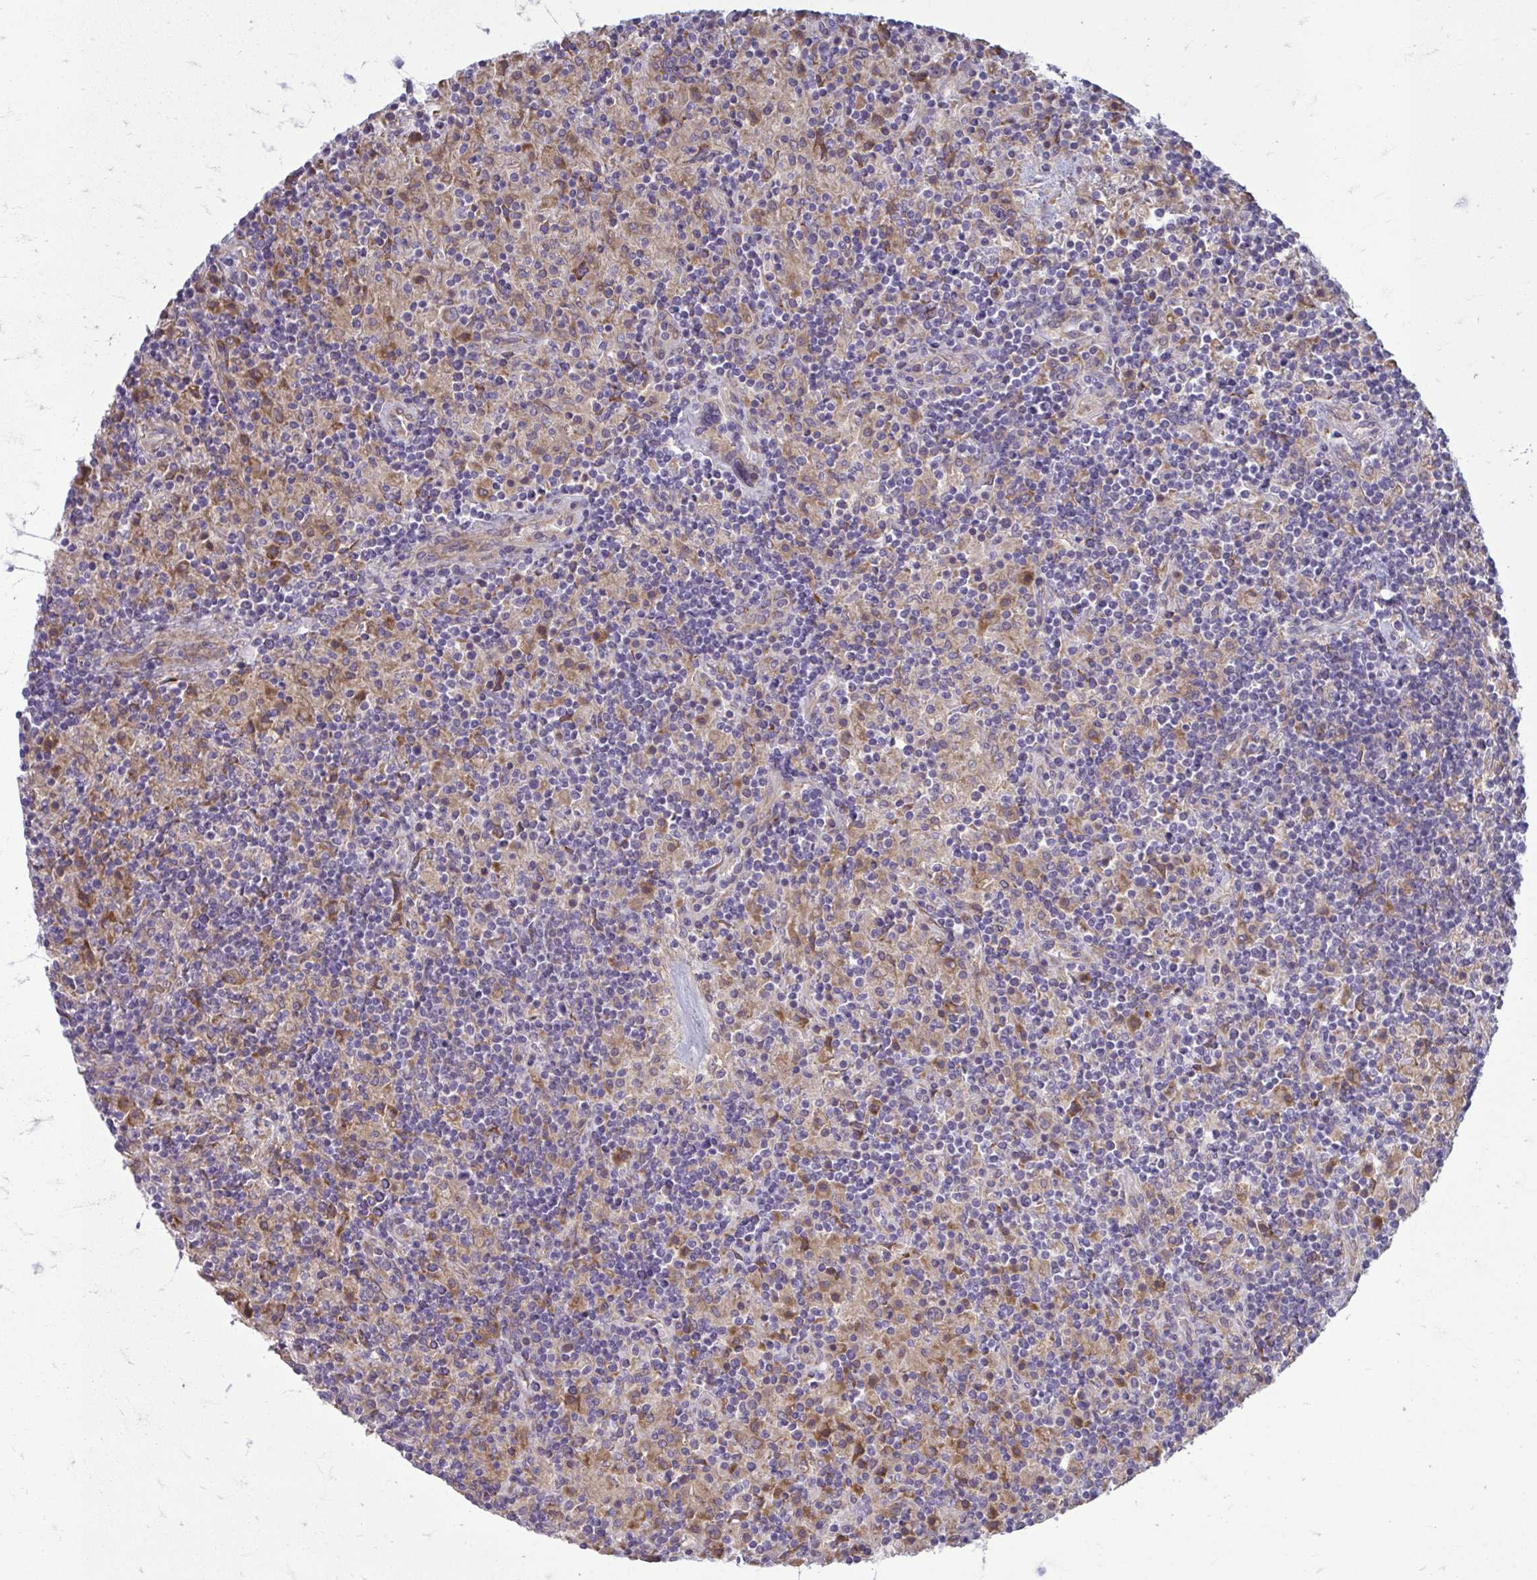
{"staining": {"intensity": "weak", "quantity": "<25%", "location": "cytoplasmic/membranous"}, "tissue": "lymphoma", "cell_type": "Tumor cells", "image_type": "cancer", "snomed": [{"axis": "morphology", "description": "Hodgkin's disease, NOS"}, {"axis": "topography", "description": "Lymph node"}], "caption": "A histopathology image of lymphoma stained for a protein displays no brown staining in tumor cells.", "gene": "CEMP1", "patient": {"sex": "male", "age": 70}}